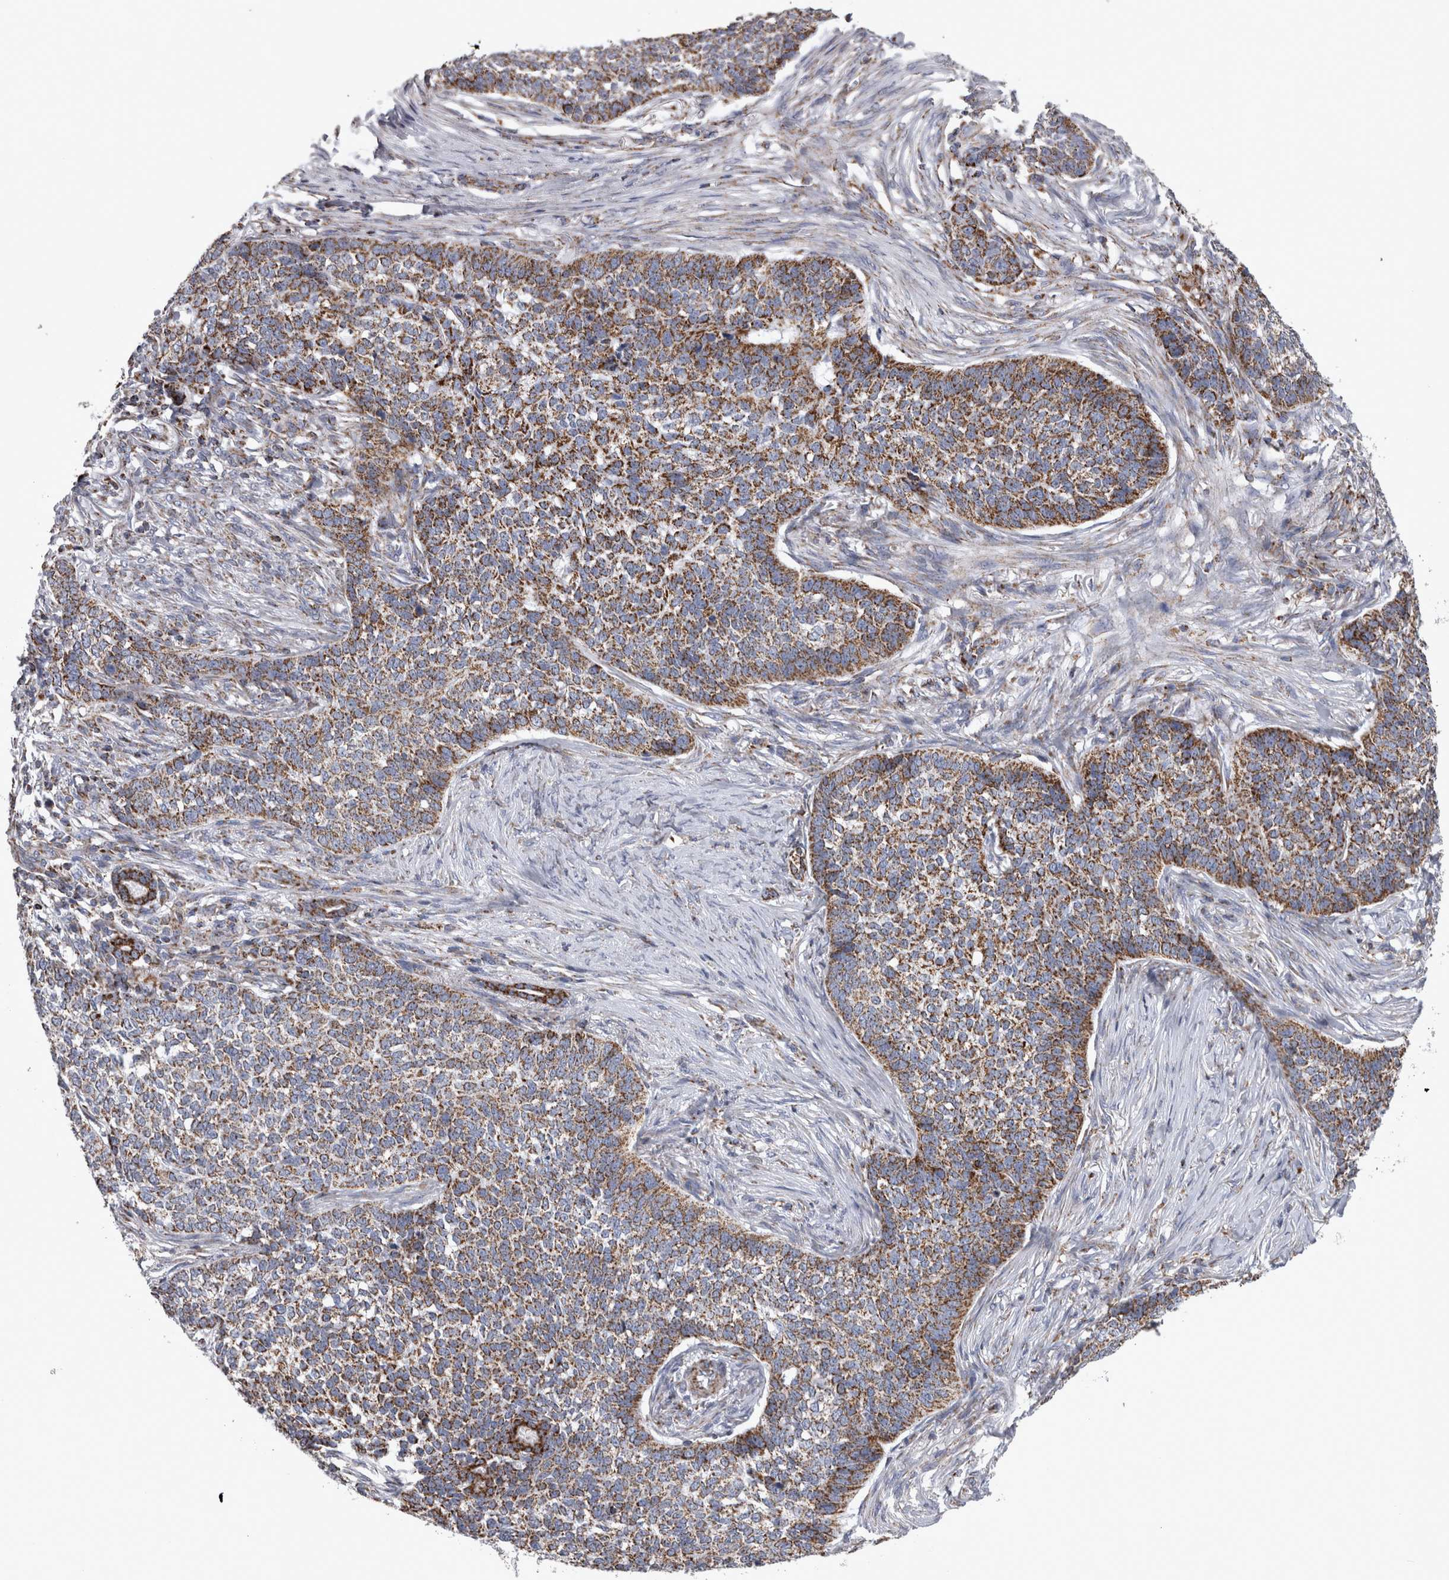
{"staining": {"intensity": "moderate", "quantity": ">75%", "location": "cytoplasmic/membranous"}, "tissue": "skin cancer", "cell_type": "Tumor cells", "image_type": "cancer", "snomed": [{"axis": "morphology", "description": "Basal cell carcinoma"}, {"axis": "topography", "description": "Skin"}], "caption": "Immunohistochemistry (IHC) histopathology image of human basal cell carcinoma (skin) stained for a protein (brown), which shows medium levels of moderate cytoplasmic/membranous positivity in approximately >75% of tumor cells.", "gene": "MDH2", "patient": {"sex": "male", "age": 85}}